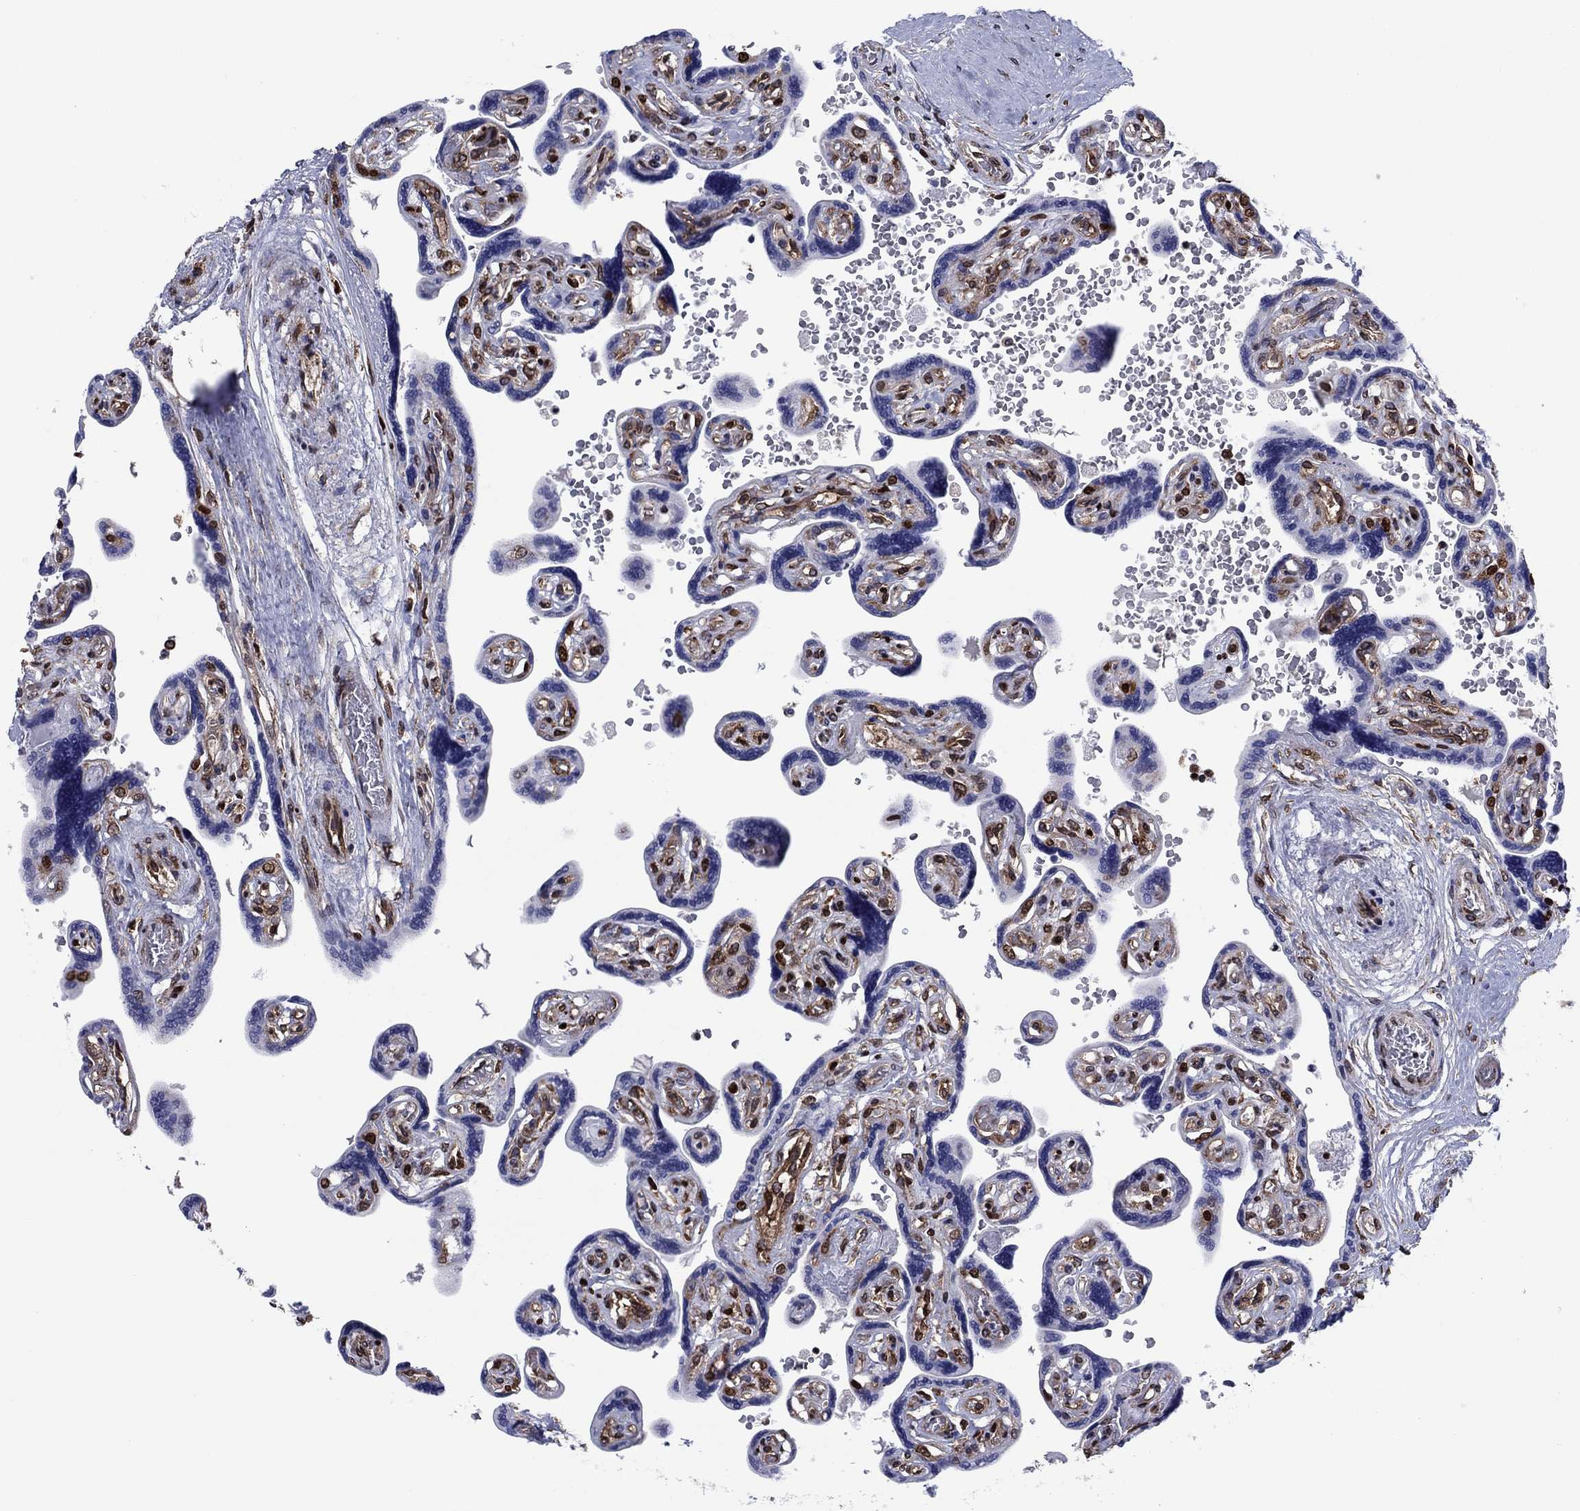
{"staining": {"intensity": "strong", "quantity": ">75%", "location": "cytoplasmic/membranous"}, "tissue": "placenta", "cell_type": "Decidual cells", "image_type": "normal", "snomed": [{"axis": "morphology", "description": "Normal tissue, NOS"}, {"axis": "topography", "description": "Placenta"}], "caption": "IHC histopathology image of normal placenta stained for a protein (brown), which shows high levels of strong cytoplasmic/membranous staining in approximately >75% of decidual cells.", "gene": "YBX1", "patient": {"sex": "female", "age": 32}}